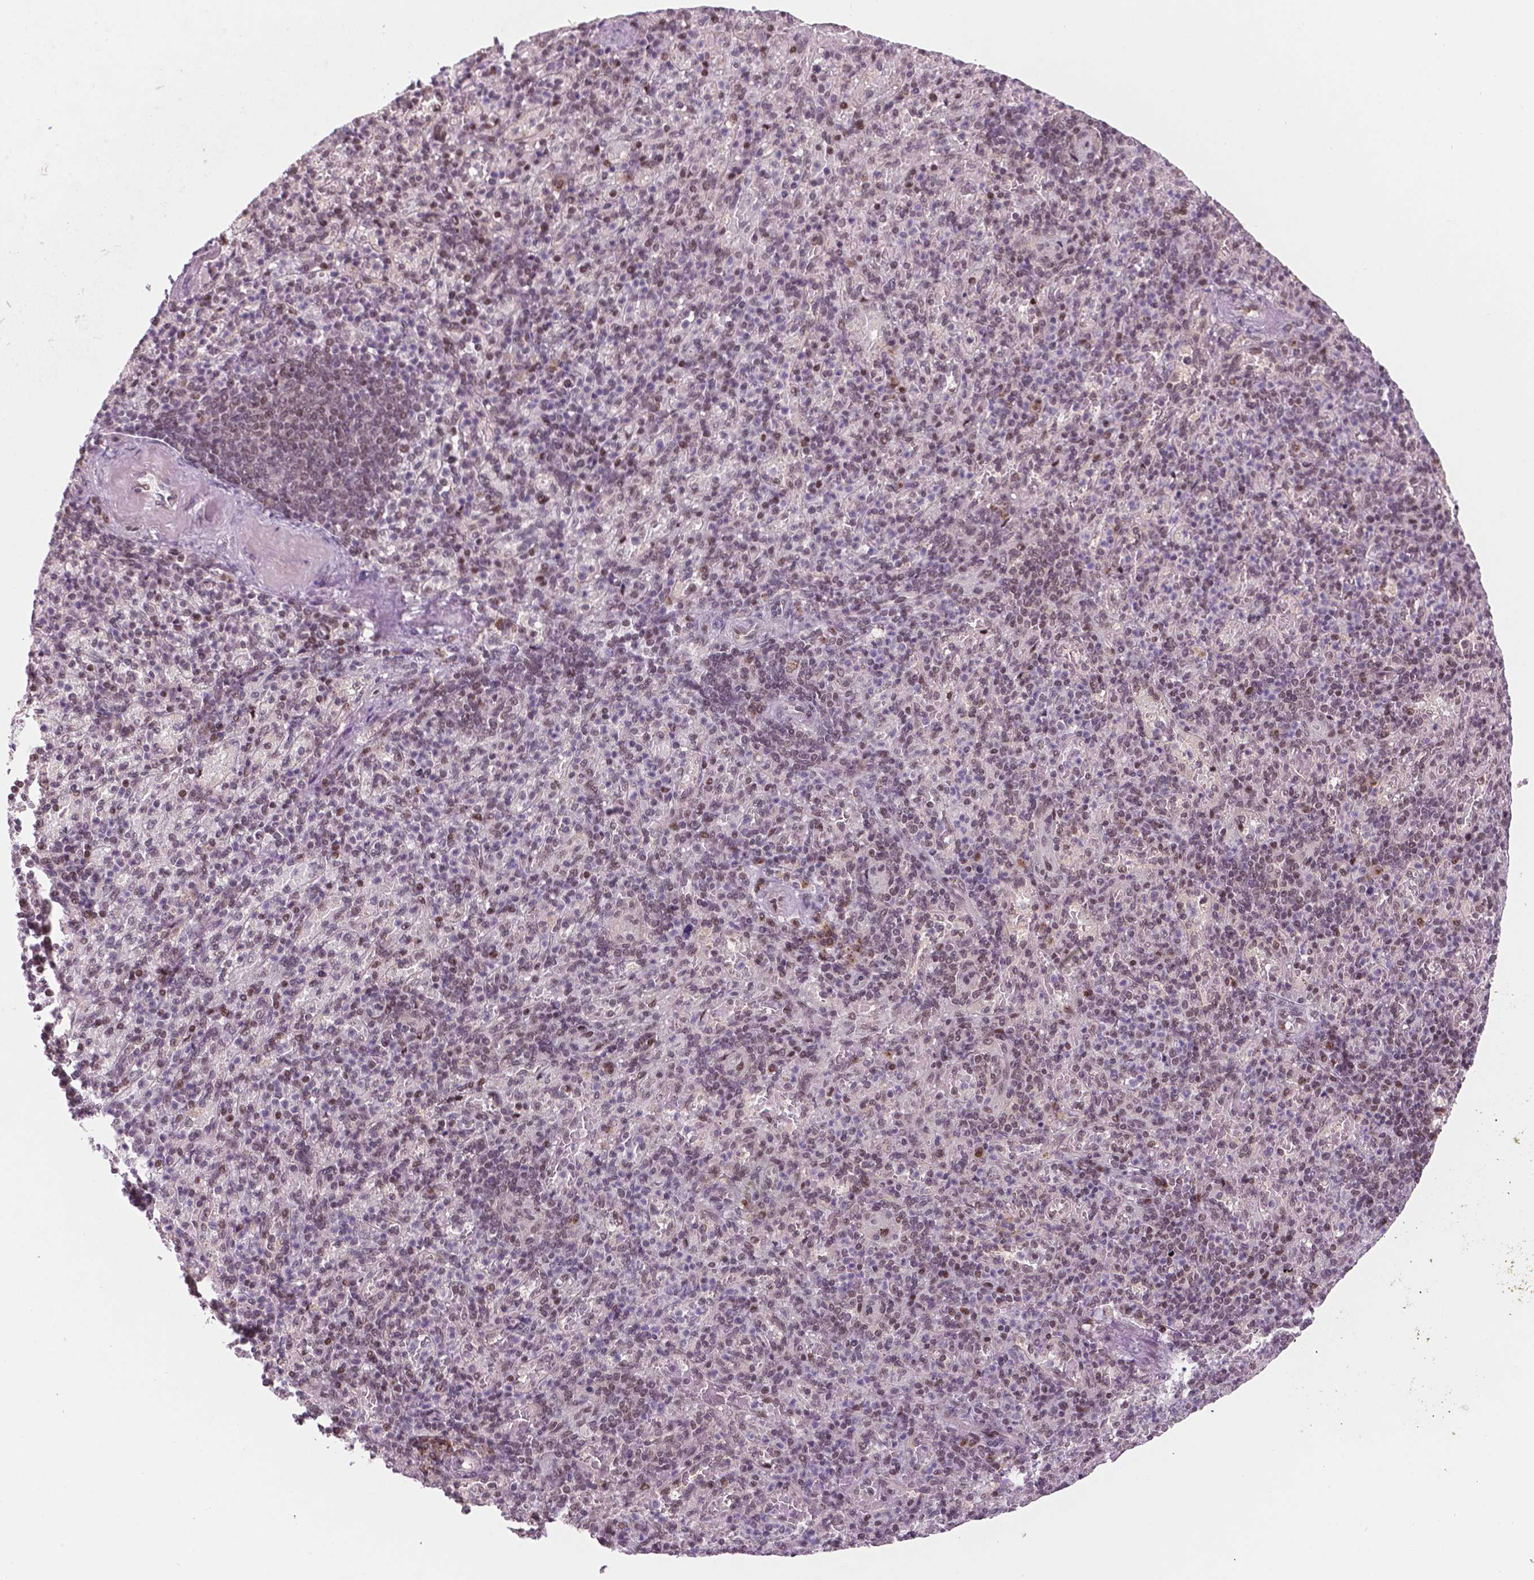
{"staining": {"intensity": "moderate", "quantity": "25%-75%", "location": "nuclear"}, "tissue": "spleen", "cell_type": "Cells in red pulp", "image_type": "normal", "snomed": [{"axis": "morphology", "description": "Normal tissue, NOS"}, {"axis": "topography", "description": "Spleen"}], "caption": "This photomicrograph demonstrates benign spleen stained with immunohistochemistry to label a protein in brown. The nuclear of cells in red pulp show moderate positivity for the protein. Nuclei are counter-stained blue.", "gene": "PER2", "patient": {"sex": "female", "age": 74}}